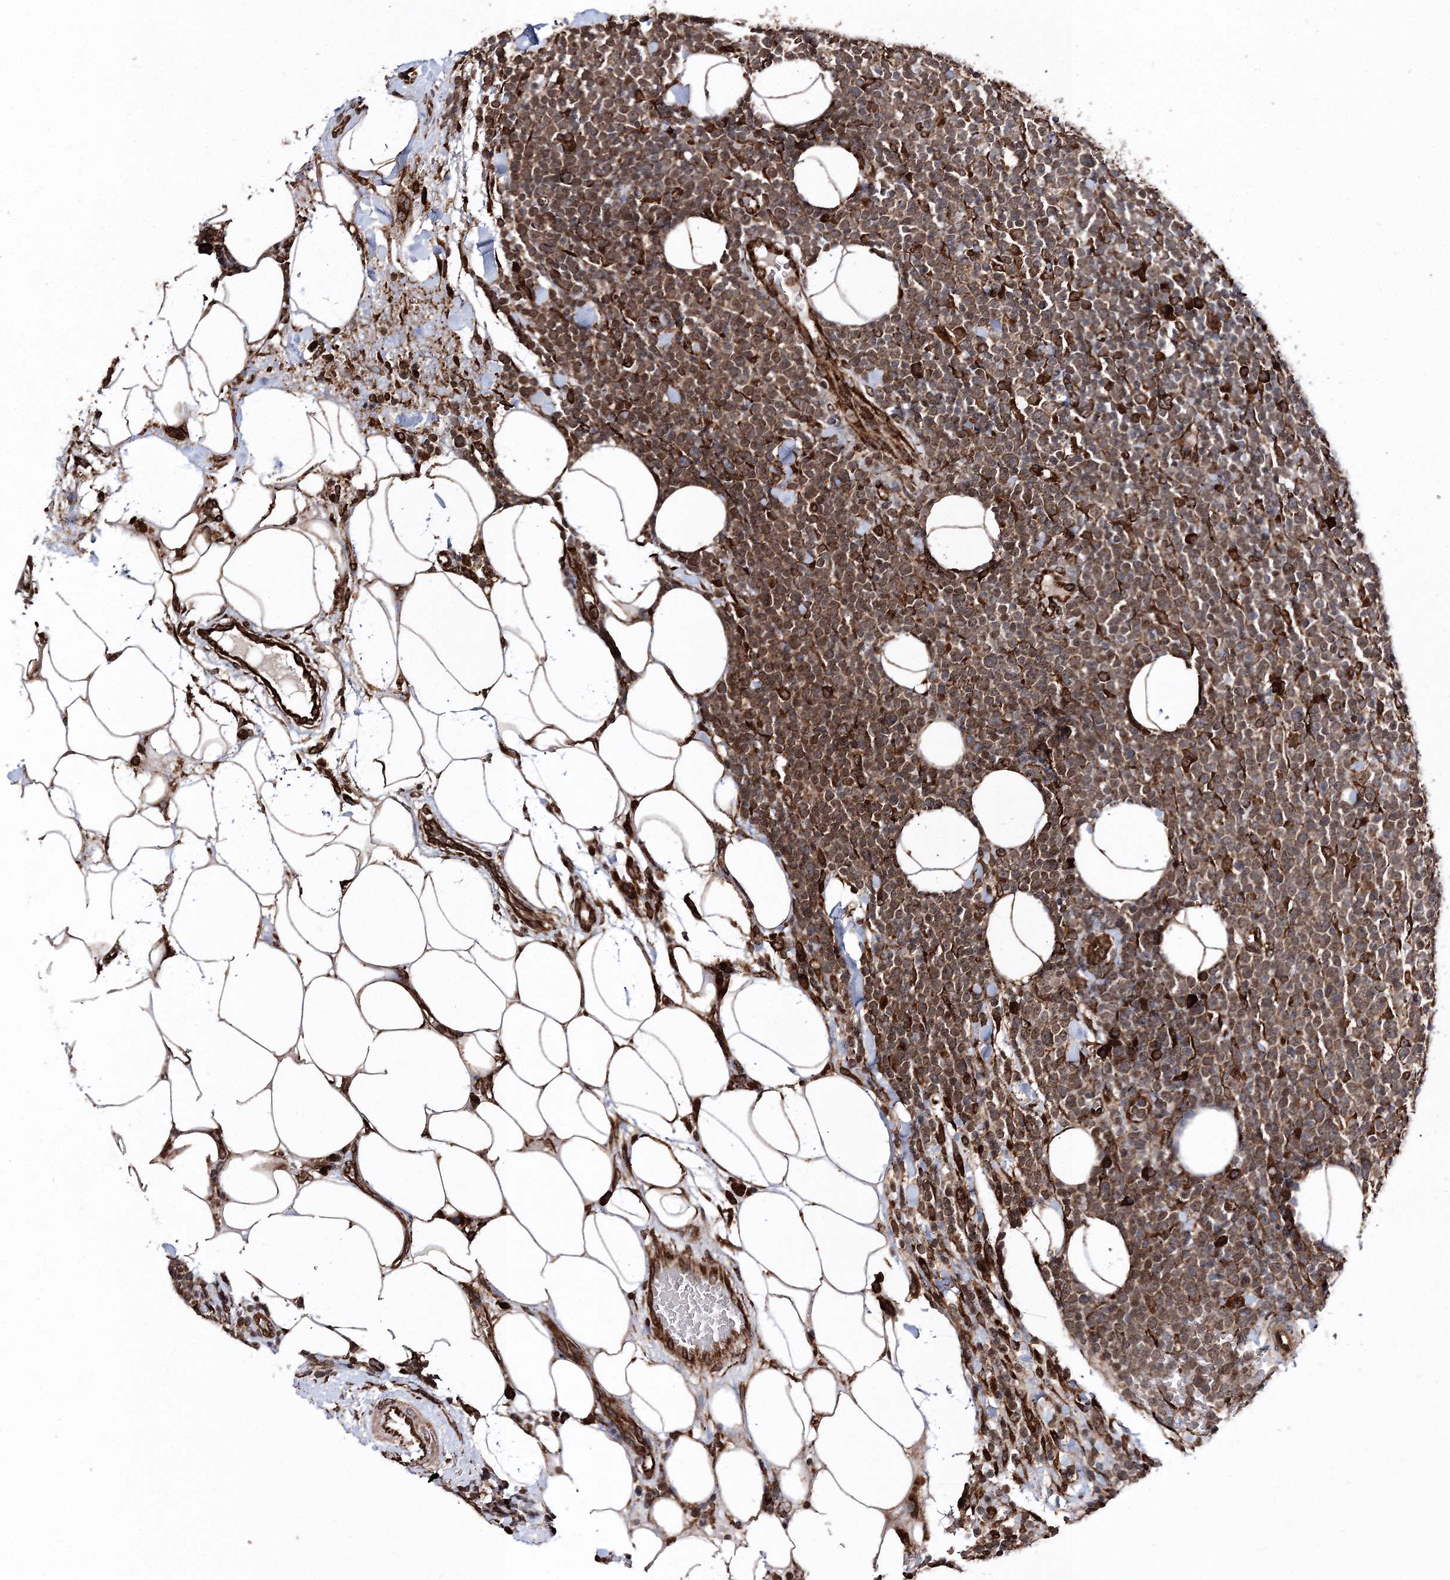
{"staining": {"intensity": "strong", "quantity": ">75%", "location": "cytoplasmic/membranous"}, "tissue": "lymphoma", "cell_type": "Tumor cells", "image_type": "cancer", "snomed": [{"axis": "morphology", "description": "Malignant lymphoma, non-Hodgkin's type, High grade"}, {"axis": "topography", "description": "Lymph node"}], "caption": "Lymphoma stained with a protein marker displays strong staining in tumor cells.", "gene": "SCRN3", "patient": {"sex": "male", "age": 61}}